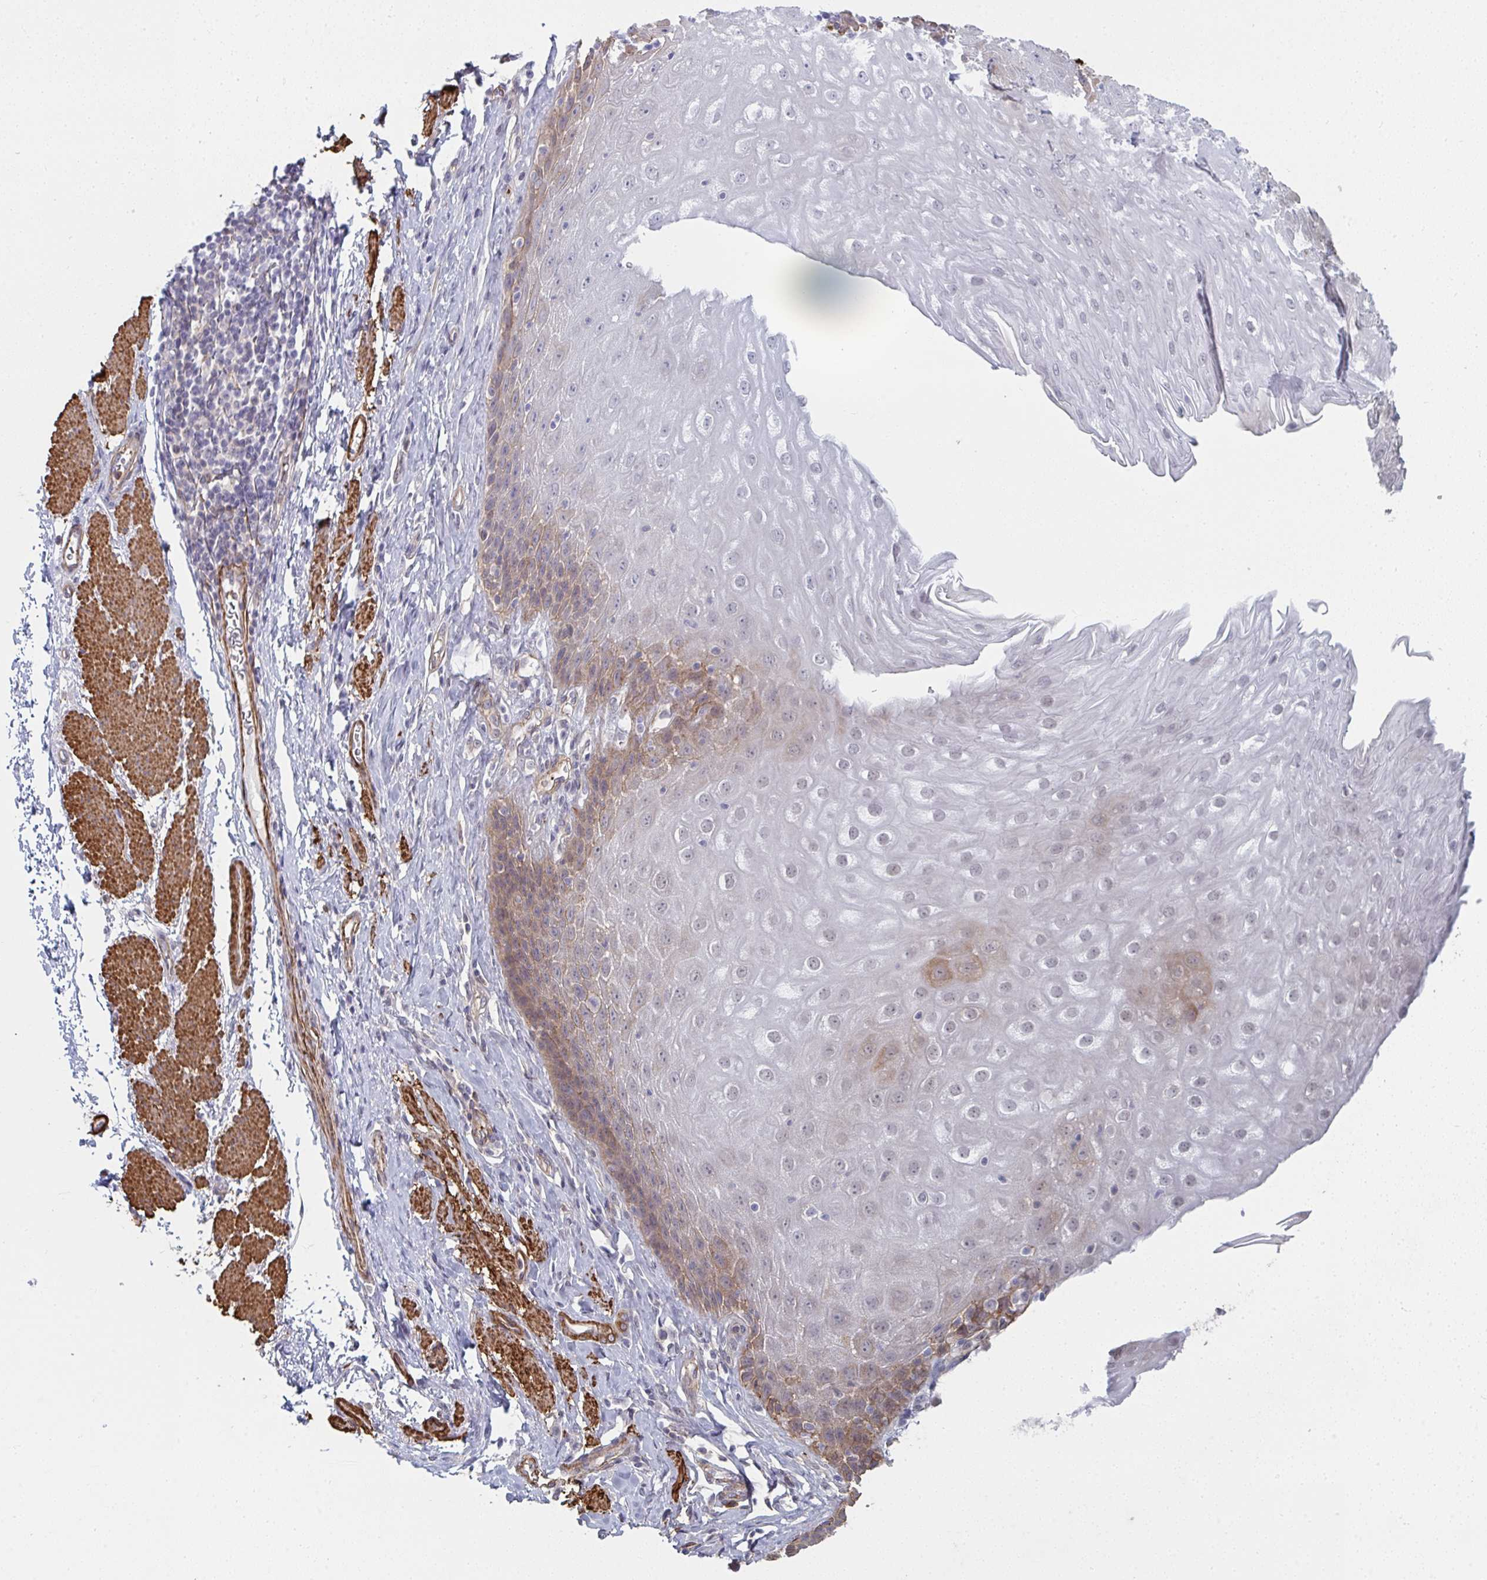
{"staining": {"intensity": "weak", "quantity": "25%-75%", "location": "cytoplasmic/membranous"}, "tissue": "esophagus", "cell_type": "Squamous epithelial cells", "image_type": "normal", "snomed": [{"axis": "morphology", "description": "Normal tissue, NOS"}, {"axis": "topography", "description": "Esophagus"}], "caption": "A micrograph showing weak cytoplasmic/membranous expression in approximately 25%-75% of squamous epithelial cells in unremarkable esophagus, as visualized by brown immunohistochemical staining.", "gene": "NEURL4", "patient": {"sex": "female", "age": 61}}